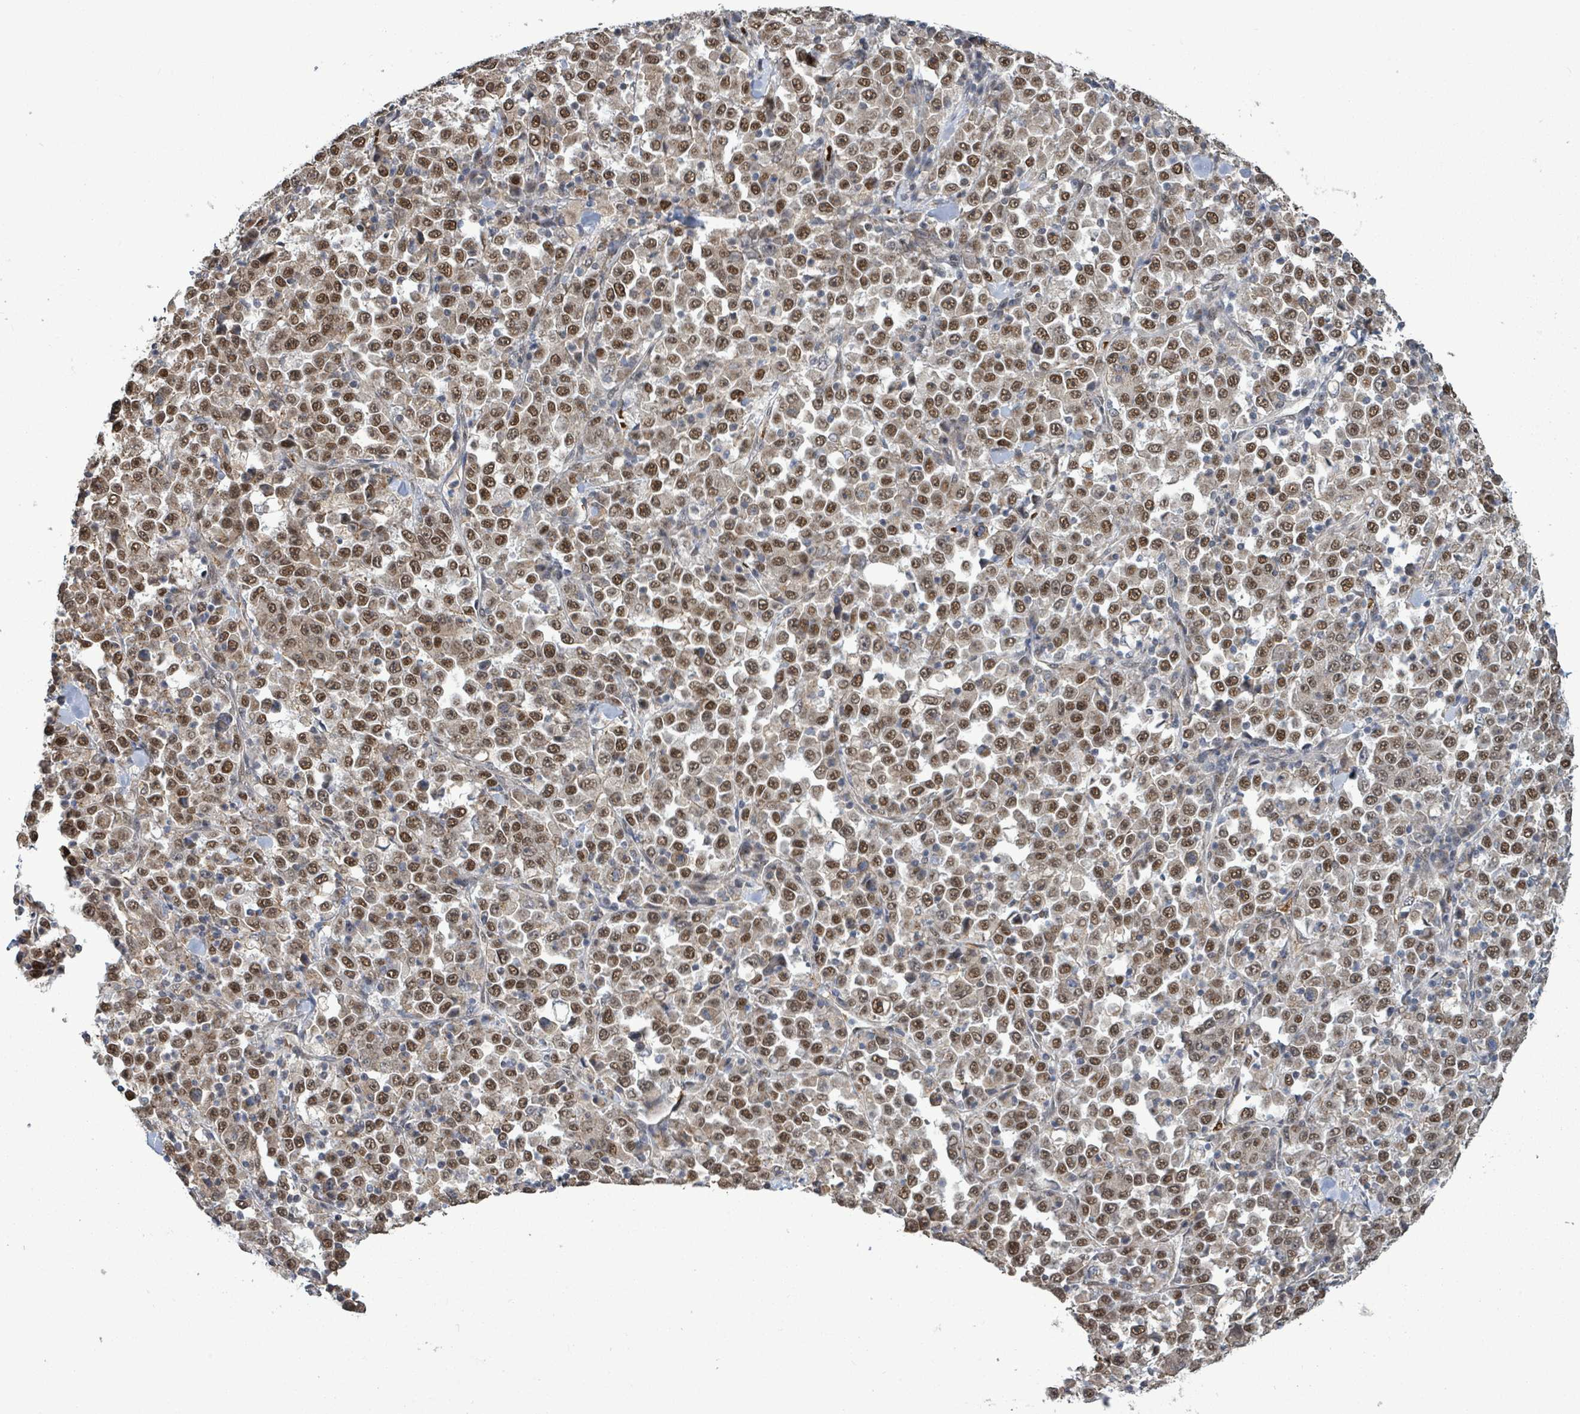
{"staining": {"intensity": "moderate", "quantity": ">75%", "location": "nuclear"}, "tissue": "stomach cancer", "cell_type": "Tumor cells", "image_type": "cancer", "snomed": [{"axis": "morphology", "description": "Normal tissue, NOS"}, {"axis": "morphology", "description": "Adenocarcinoma, NOS"}, {"axis": "topography", "description": "Stomach, upper"}, {"axis": "topography", "description": "Stomach"}], "caption": "This is a photomicrograph of immunohistochemistry (IHC) staining of stomach cancer (adenocarcinoma), which shows moderate positivity in the nuclear of tumor cells.", "gene": "PATZ1", "patient": {"sex": "male", "age": 59}}